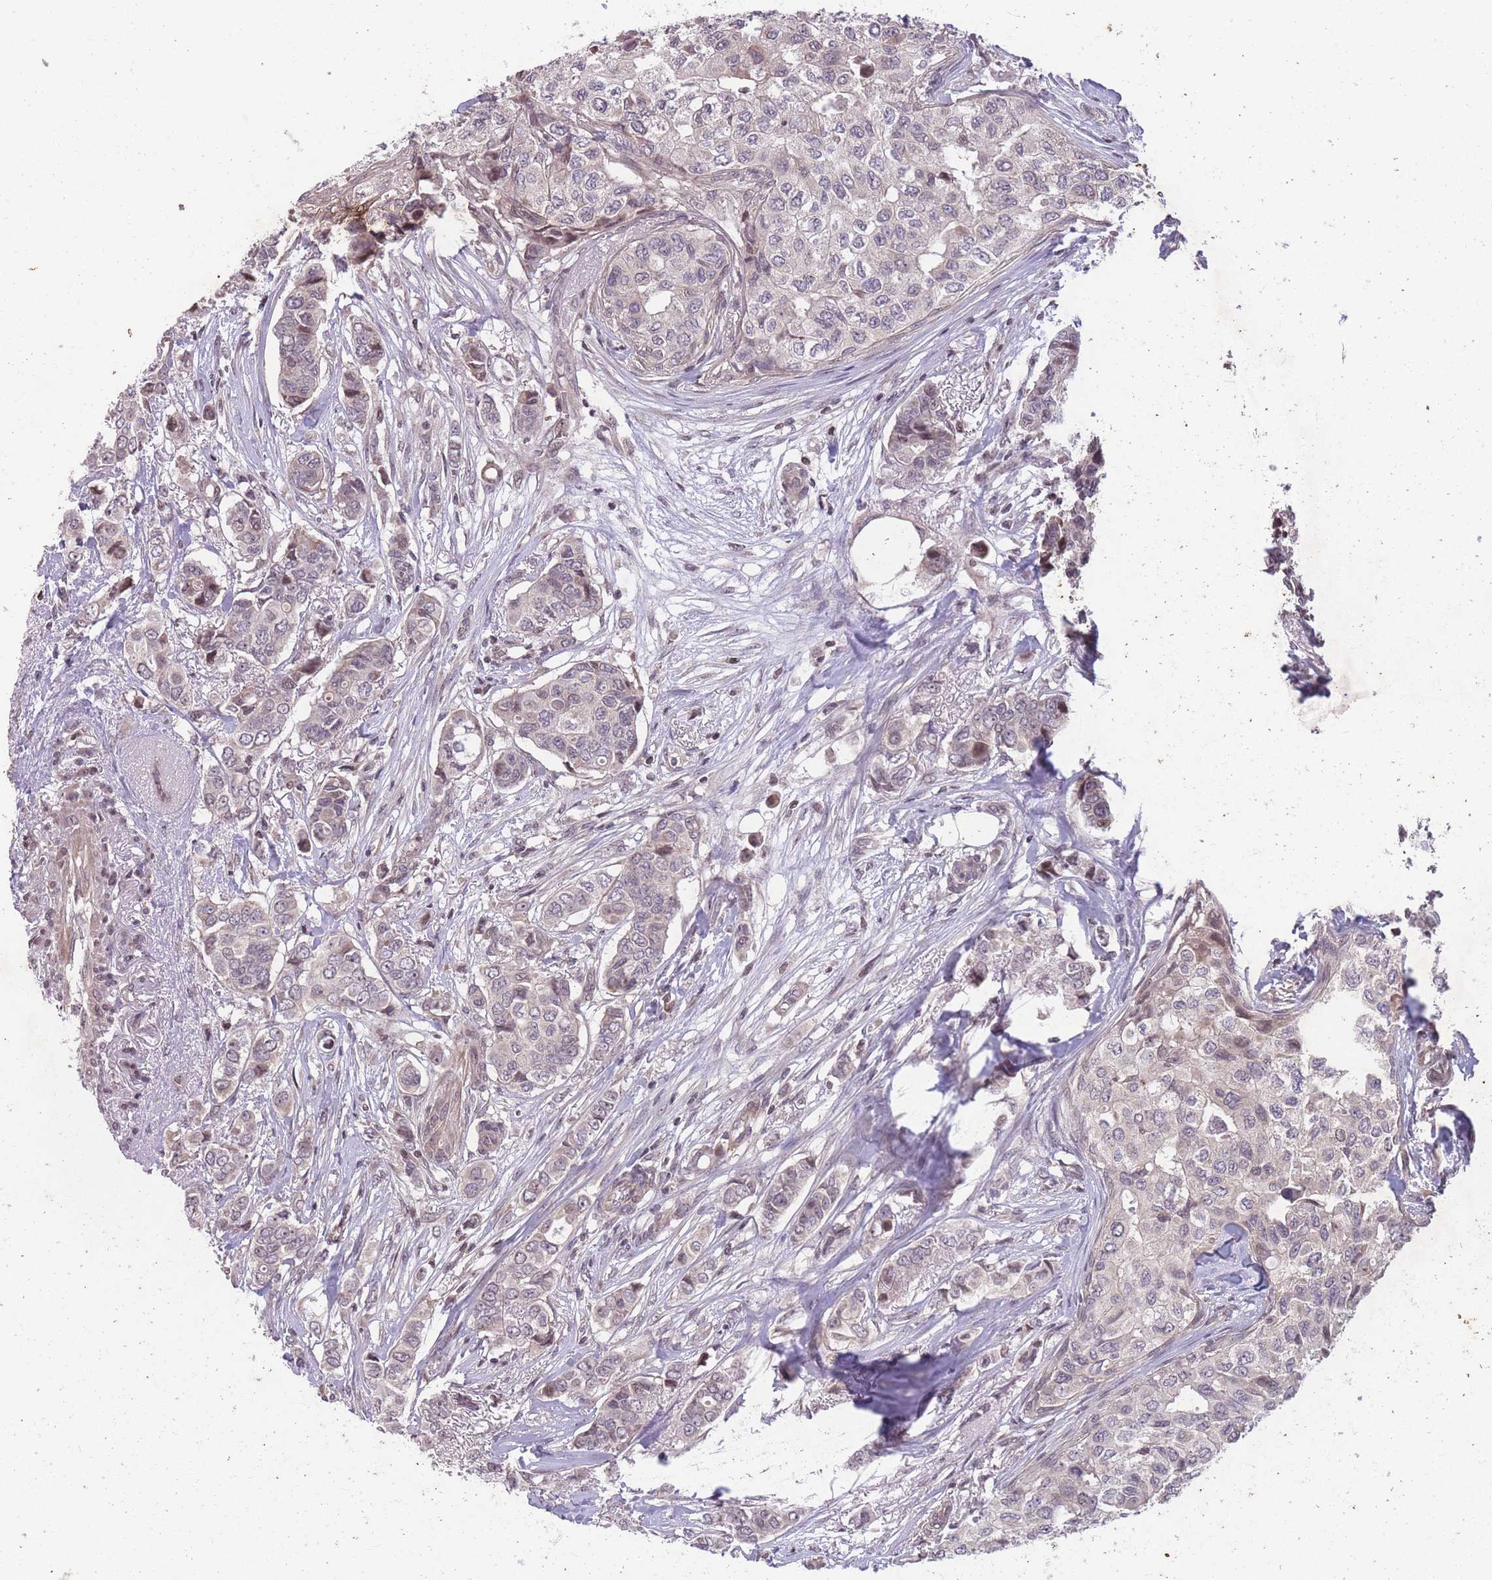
{"staining": {"intensity": "negative", "quantity": "none", "location": "none"}, "tissue": "breast cancer", "cell_type": "Tumor cells", "image_type": "cancer", "snomed": [{"axis": "morphology", "description": "Lobular carcinoma"}, {"axis": "topography", "description": "Breast"}], "caption": "This is a histopathology image of immunohistochemistry staining of breast lobular carcinoma, which shows no staining in tumor cells.", "gene": "GGT5", "patient": {"sex": "female", "age": 51}}